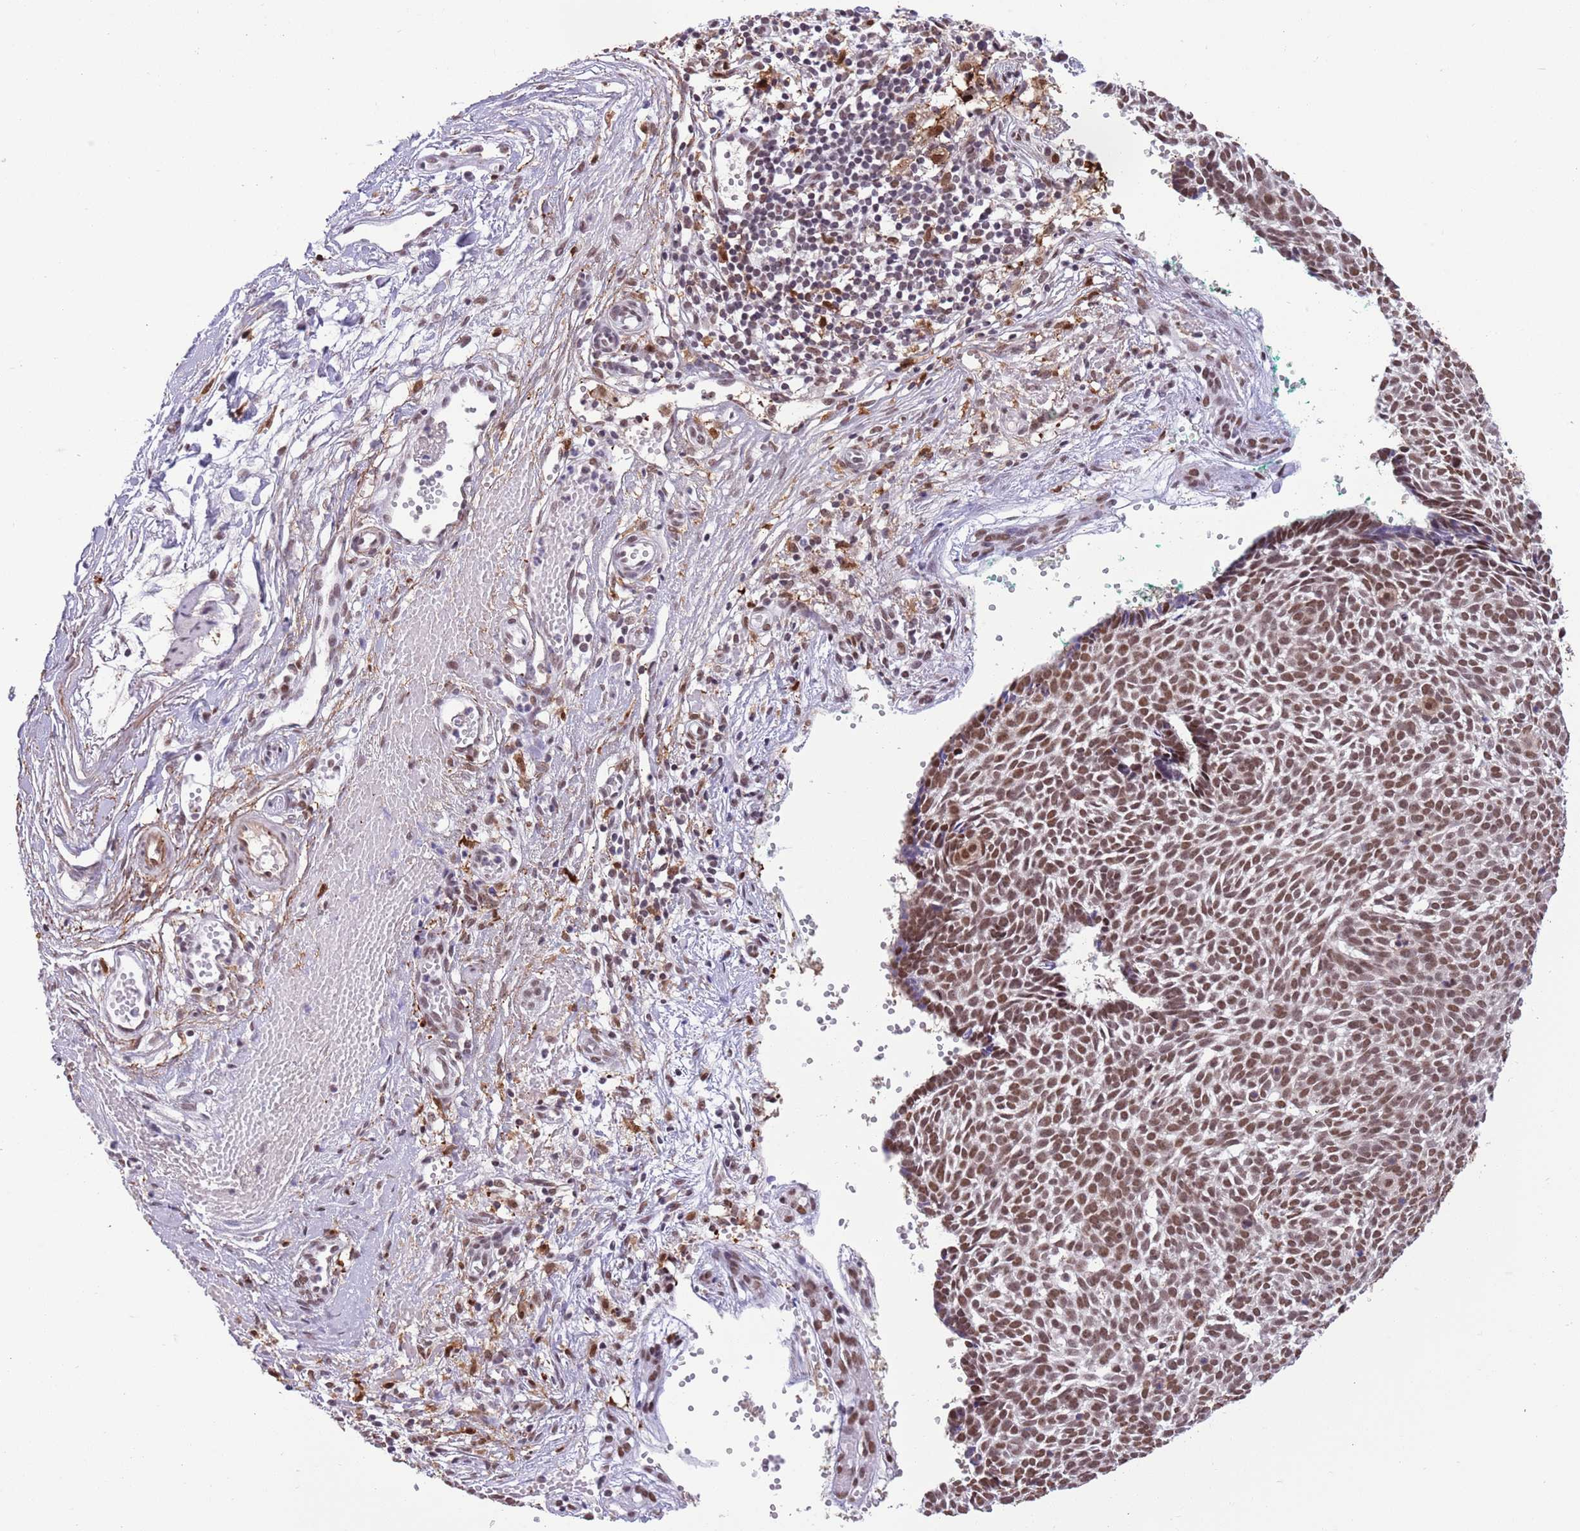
{"staining": {"intensity": "moderate", "quantity": ">75%", "location": "nuclear"}, "tissue": "skin cancer", "cell_type": "Tumor cells", "image_type": "cancer", "snomed": [{"axis": "morphology", "description": "Basal cell carcinoma"}, {"axis": "topography", "description": "Skin"}], "caption": "This is an image of immunohistochemistry staining of skin cancer (basal cell carcinoma), which shows moderate expression in the nuclear of tumor cells.", "gene": "TRIM32", "patient": {"sex": "male", "age": 61}}